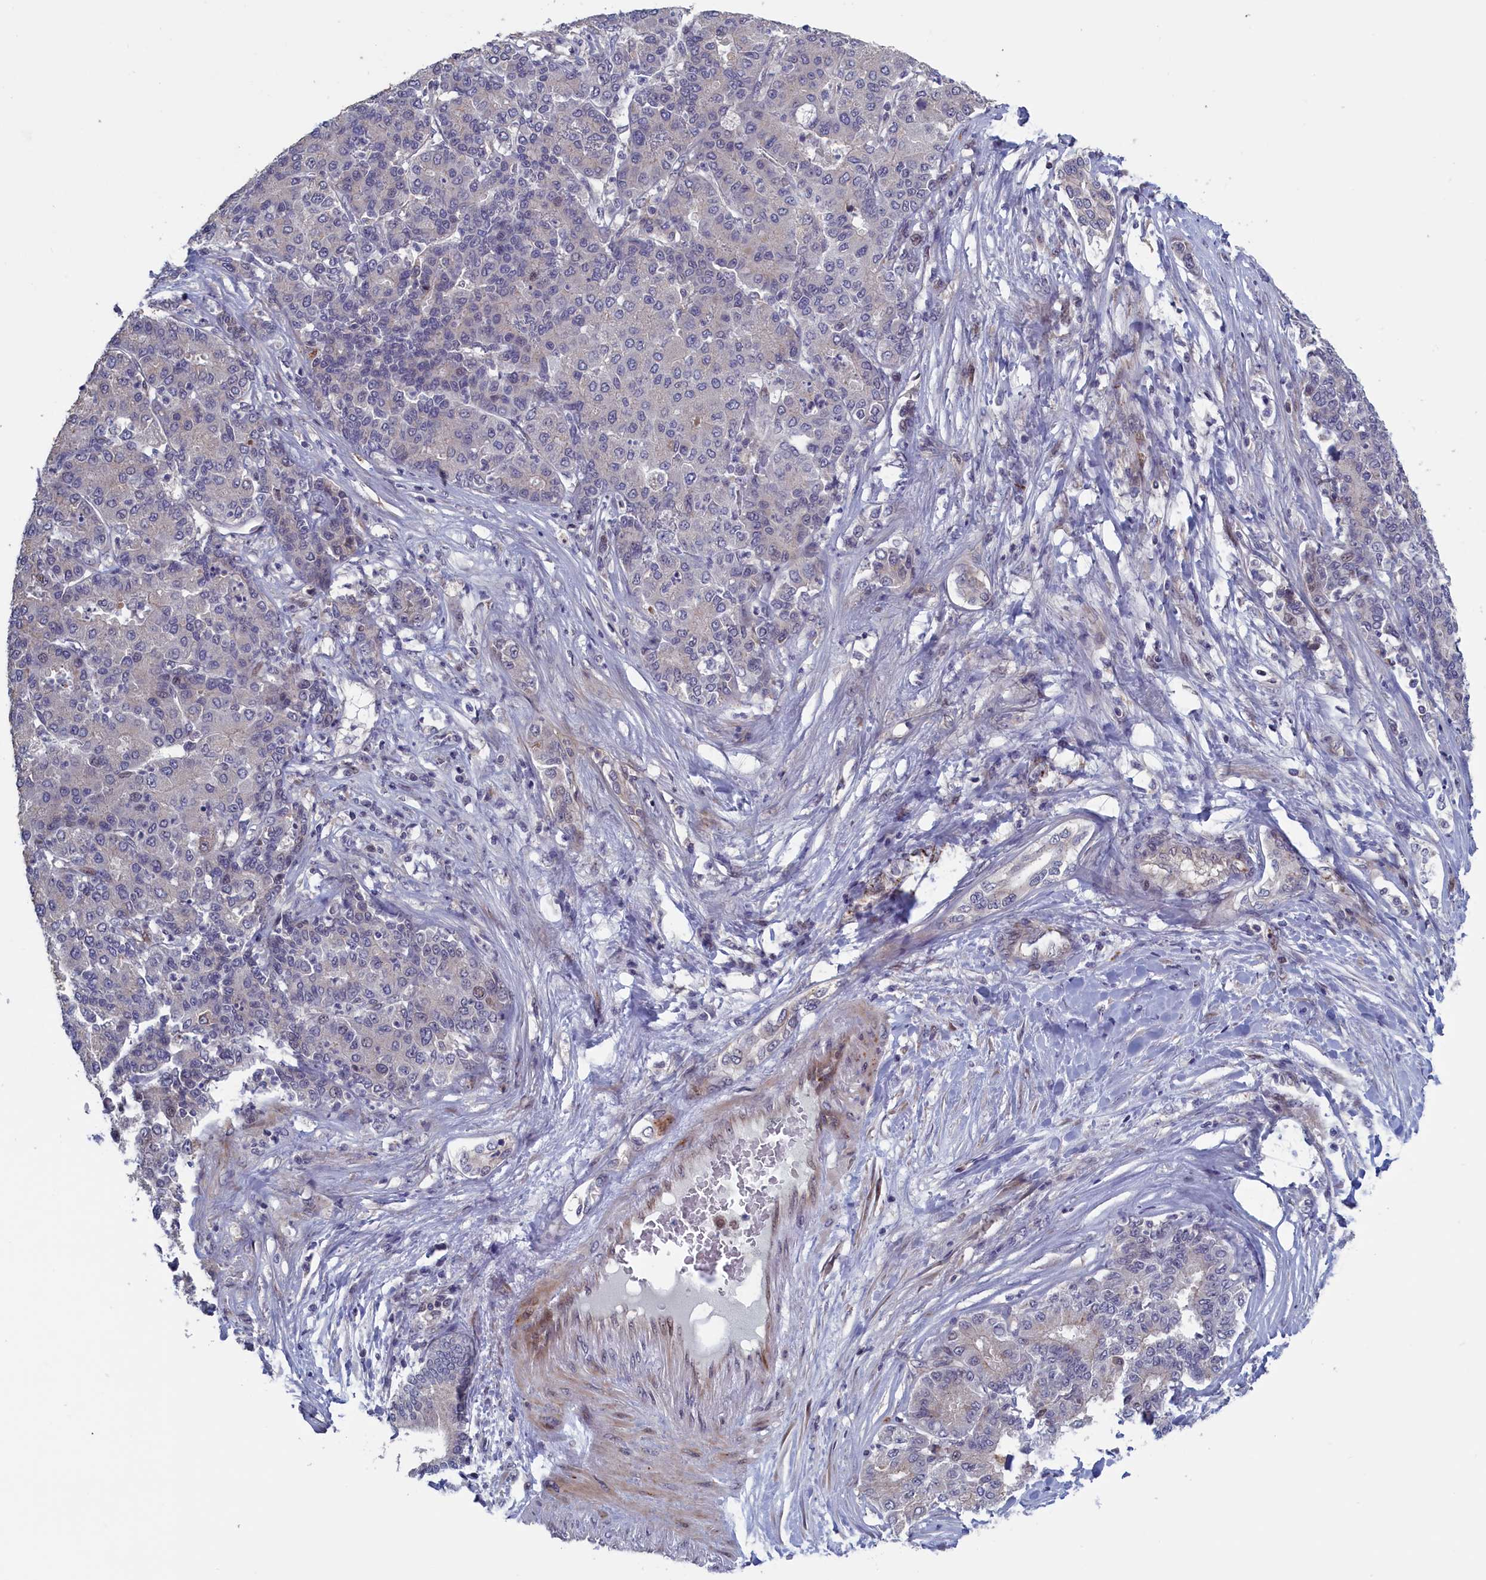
{"staining": {"intensity": "negative", "quantity": "none", "location": "none"}, "tissue": "liver cancer", "cell_type": "Tumor cells", "image_type": "cancer", "snomed": [{"axis": "morphology", "description": "Carcinoma, Hepatocellular, NOS"}, {"axis": "topography", "description": "Liver"}], "caption": "Liver cancer (hepatocellular carcinoma) stained for a protein using IHC exhibits no staining tumor cells.", "gene": "LSG1", "patient": {"sex": "male", "age": 65}}